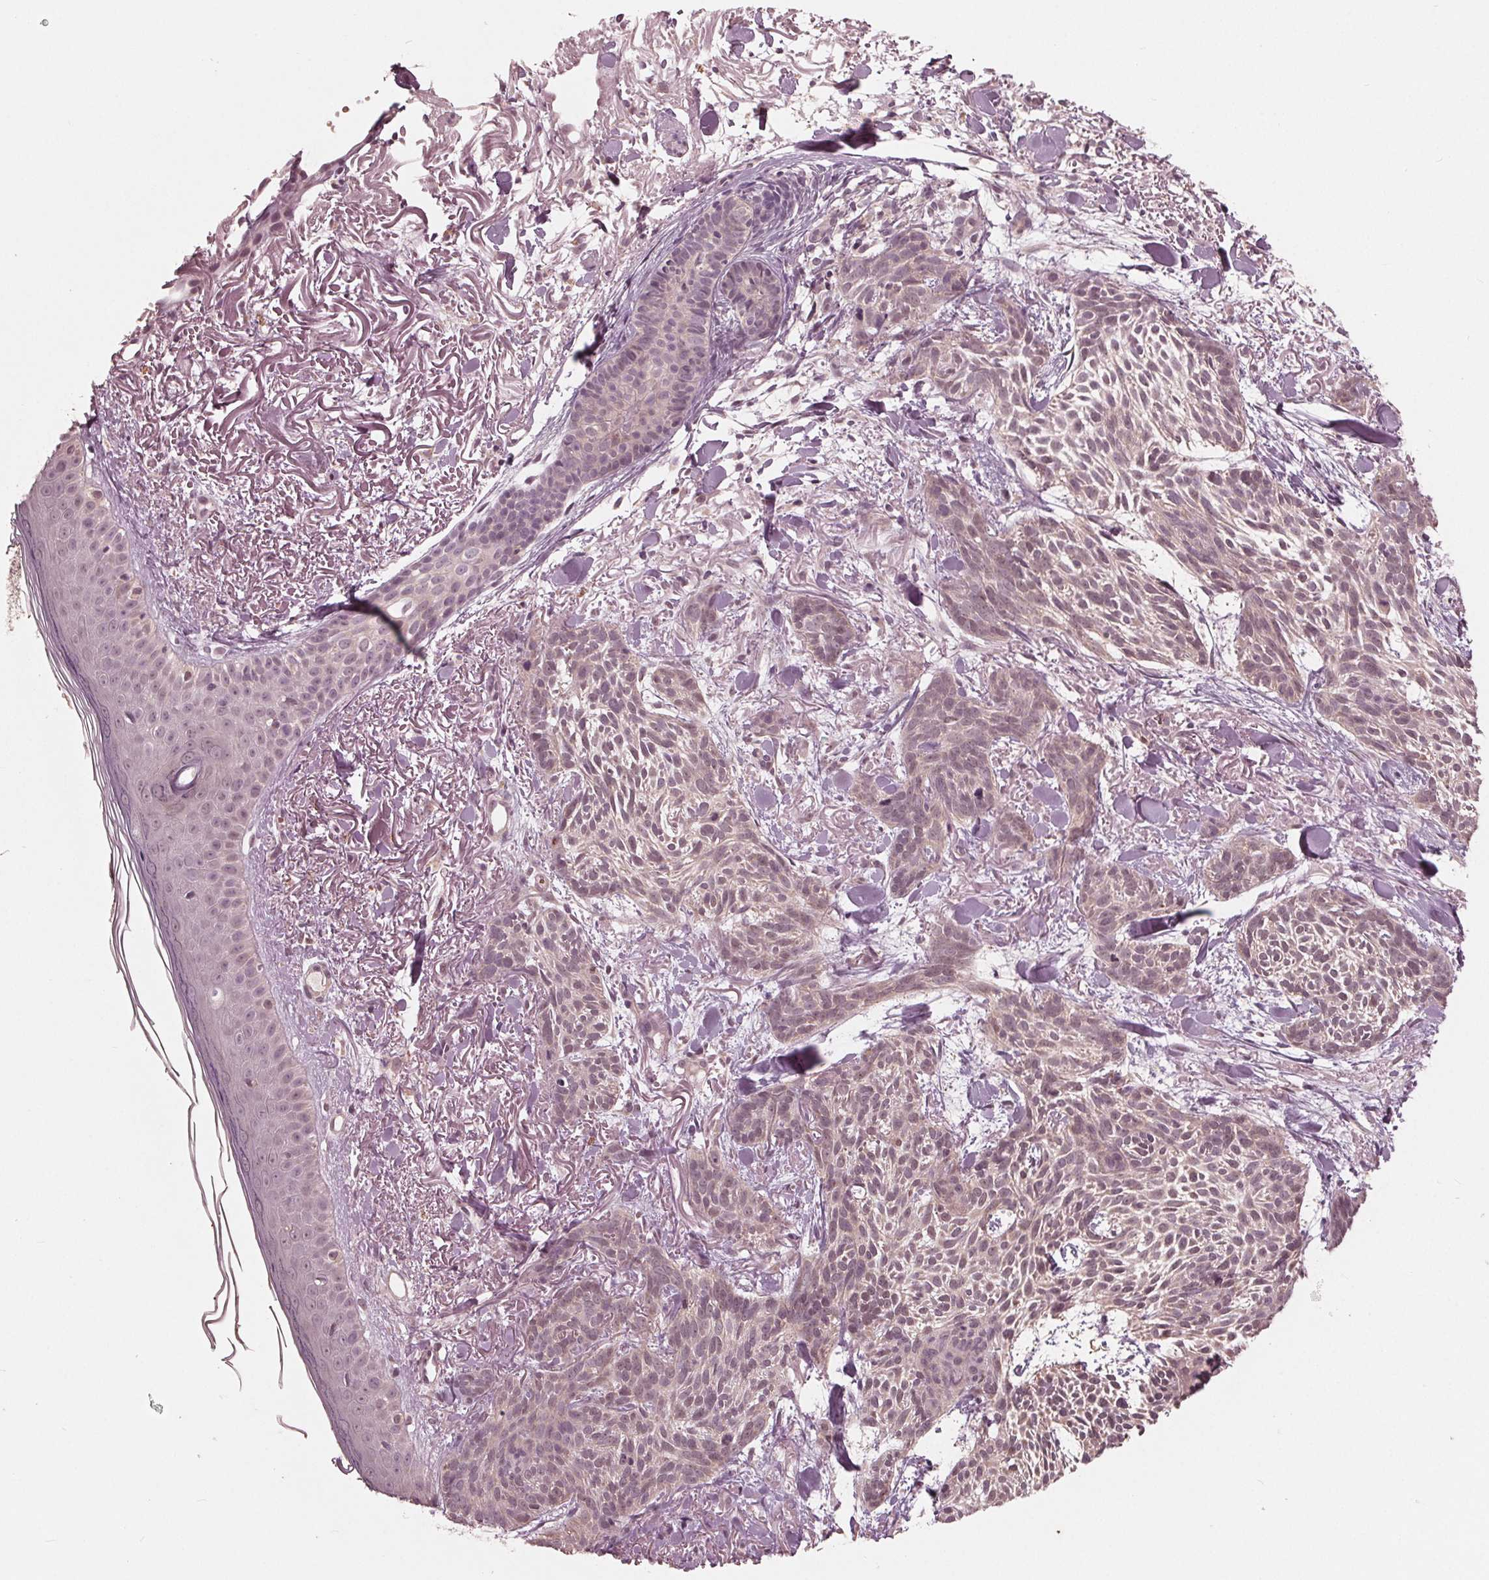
{"staining": {"intensity": "weak", "quantity": "25%-75%", "location": "cytoplasmic/membranous"}, "tissue": "skin cancer", "cell_type": "Tumor cells", "image_type": "cancer", "snomed": [{"axis": "morphology", "description": "Basal cell carcinoma"}, {"axis": "topography", "description": "Skin"}], "caption": "The image demonstrates staining of skin cancer (basal cell carcinoma), revealing weak cytoplasmic/membranous protein staining (brown color) within tumor cells.", "gene": "UBALD1", "patient": {"sex": "female", "age": 78}}